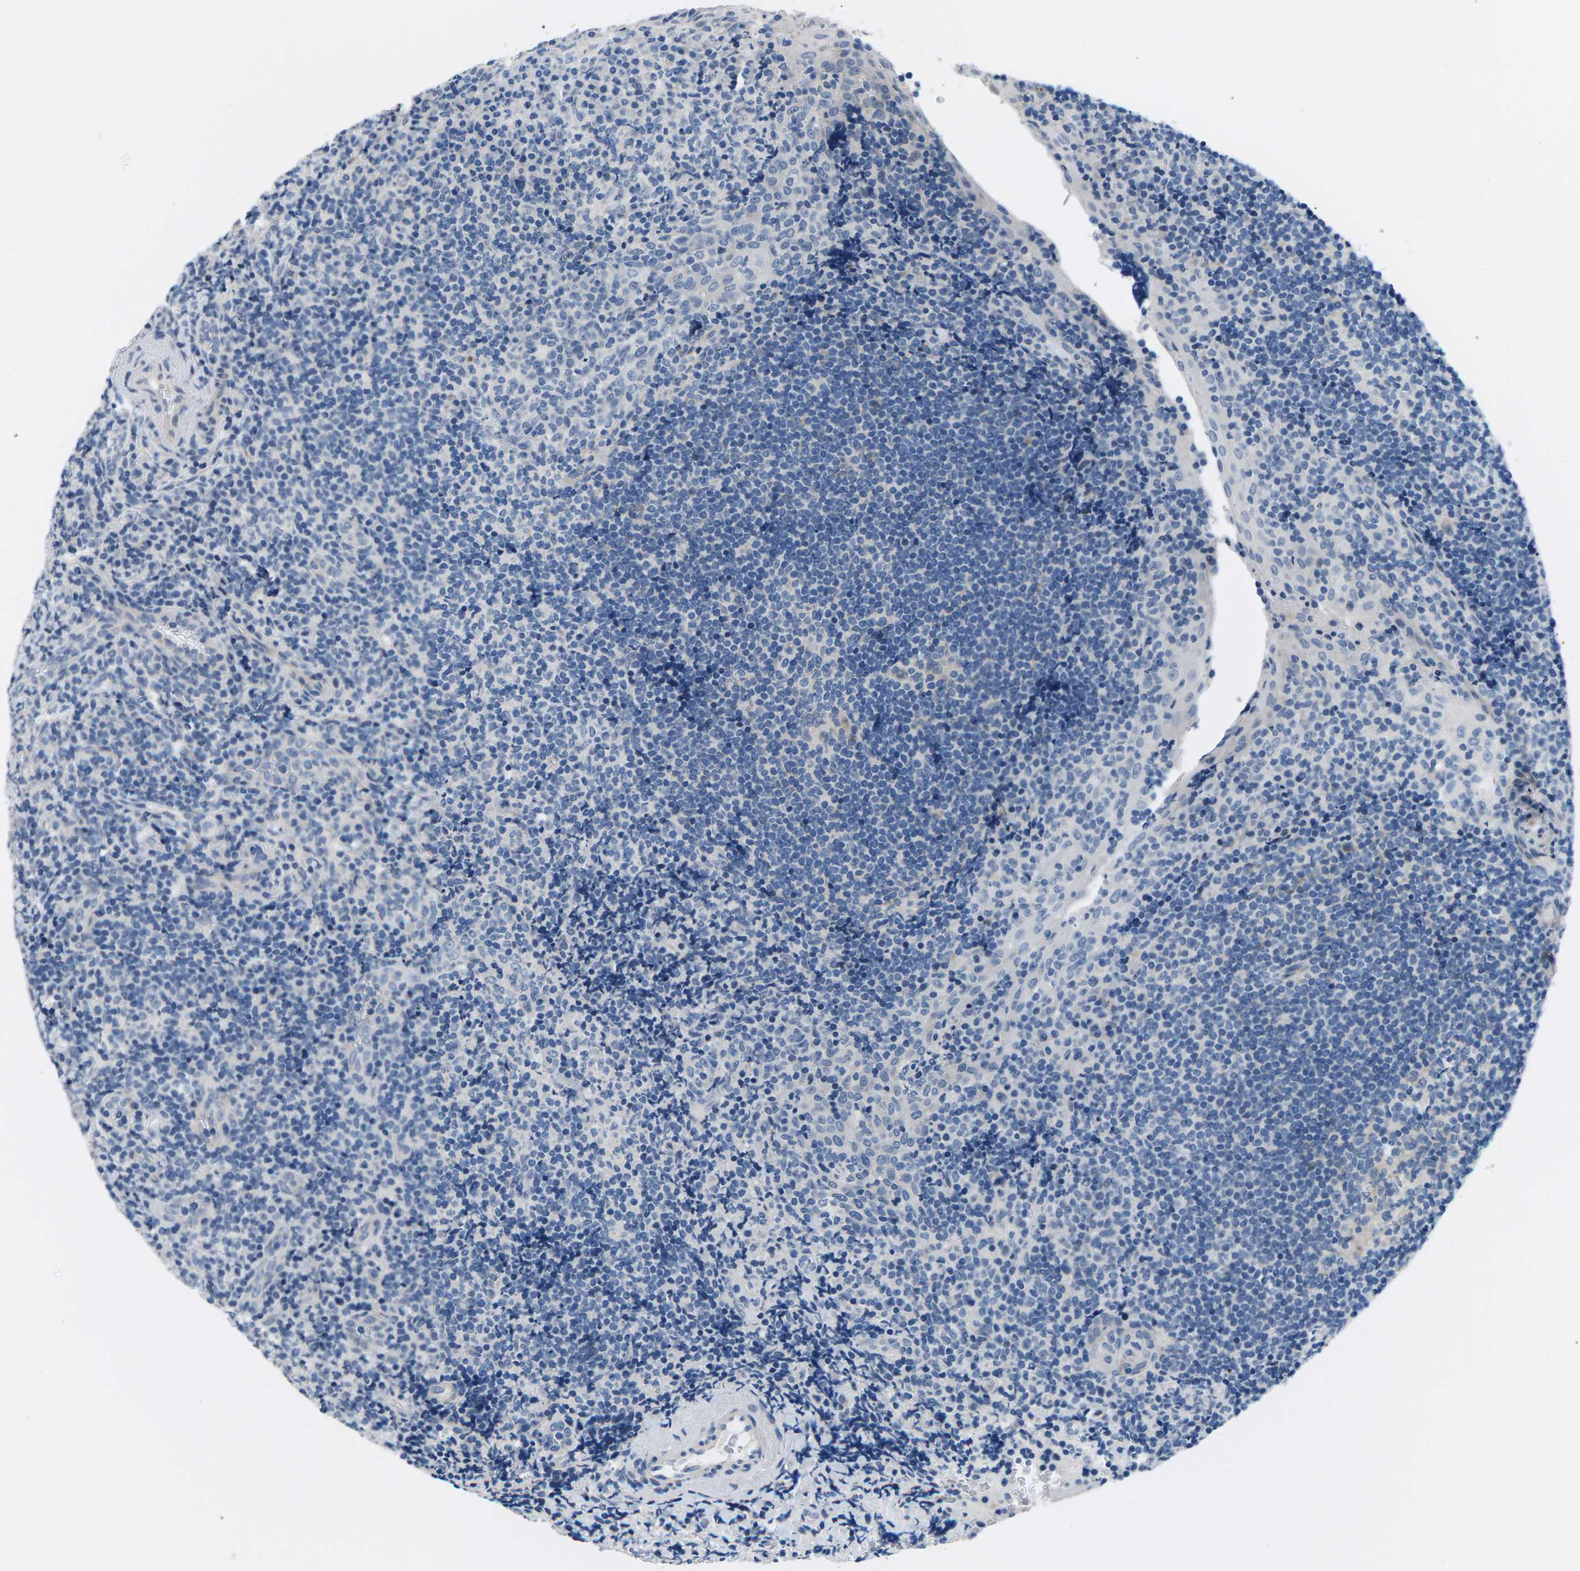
{"staining": {"intensity": "weak", "quantity": "<25%", "location": "cytoplasmic/membranous"}, "tissue": "tonsil", "cell_type": "Germinal center cells", "image_type": "normal", "snomed": [{"axis": "morphology", "description": "Normal tissue, NOS"}, {"axis": "topography", "description": "Tonsil"}], "caption": "The image reveals no significant staining in germinal center cells of tonsil. (Stains: DAB (3,3'-diaminobenzidine) immunohistochemistry (IHC) with hematoxylin counter stain, Microscopy: brightfield microscopy at high magnification).", "gene": "TSPAN2", "patient": {"sex": "male", "age": 37}}